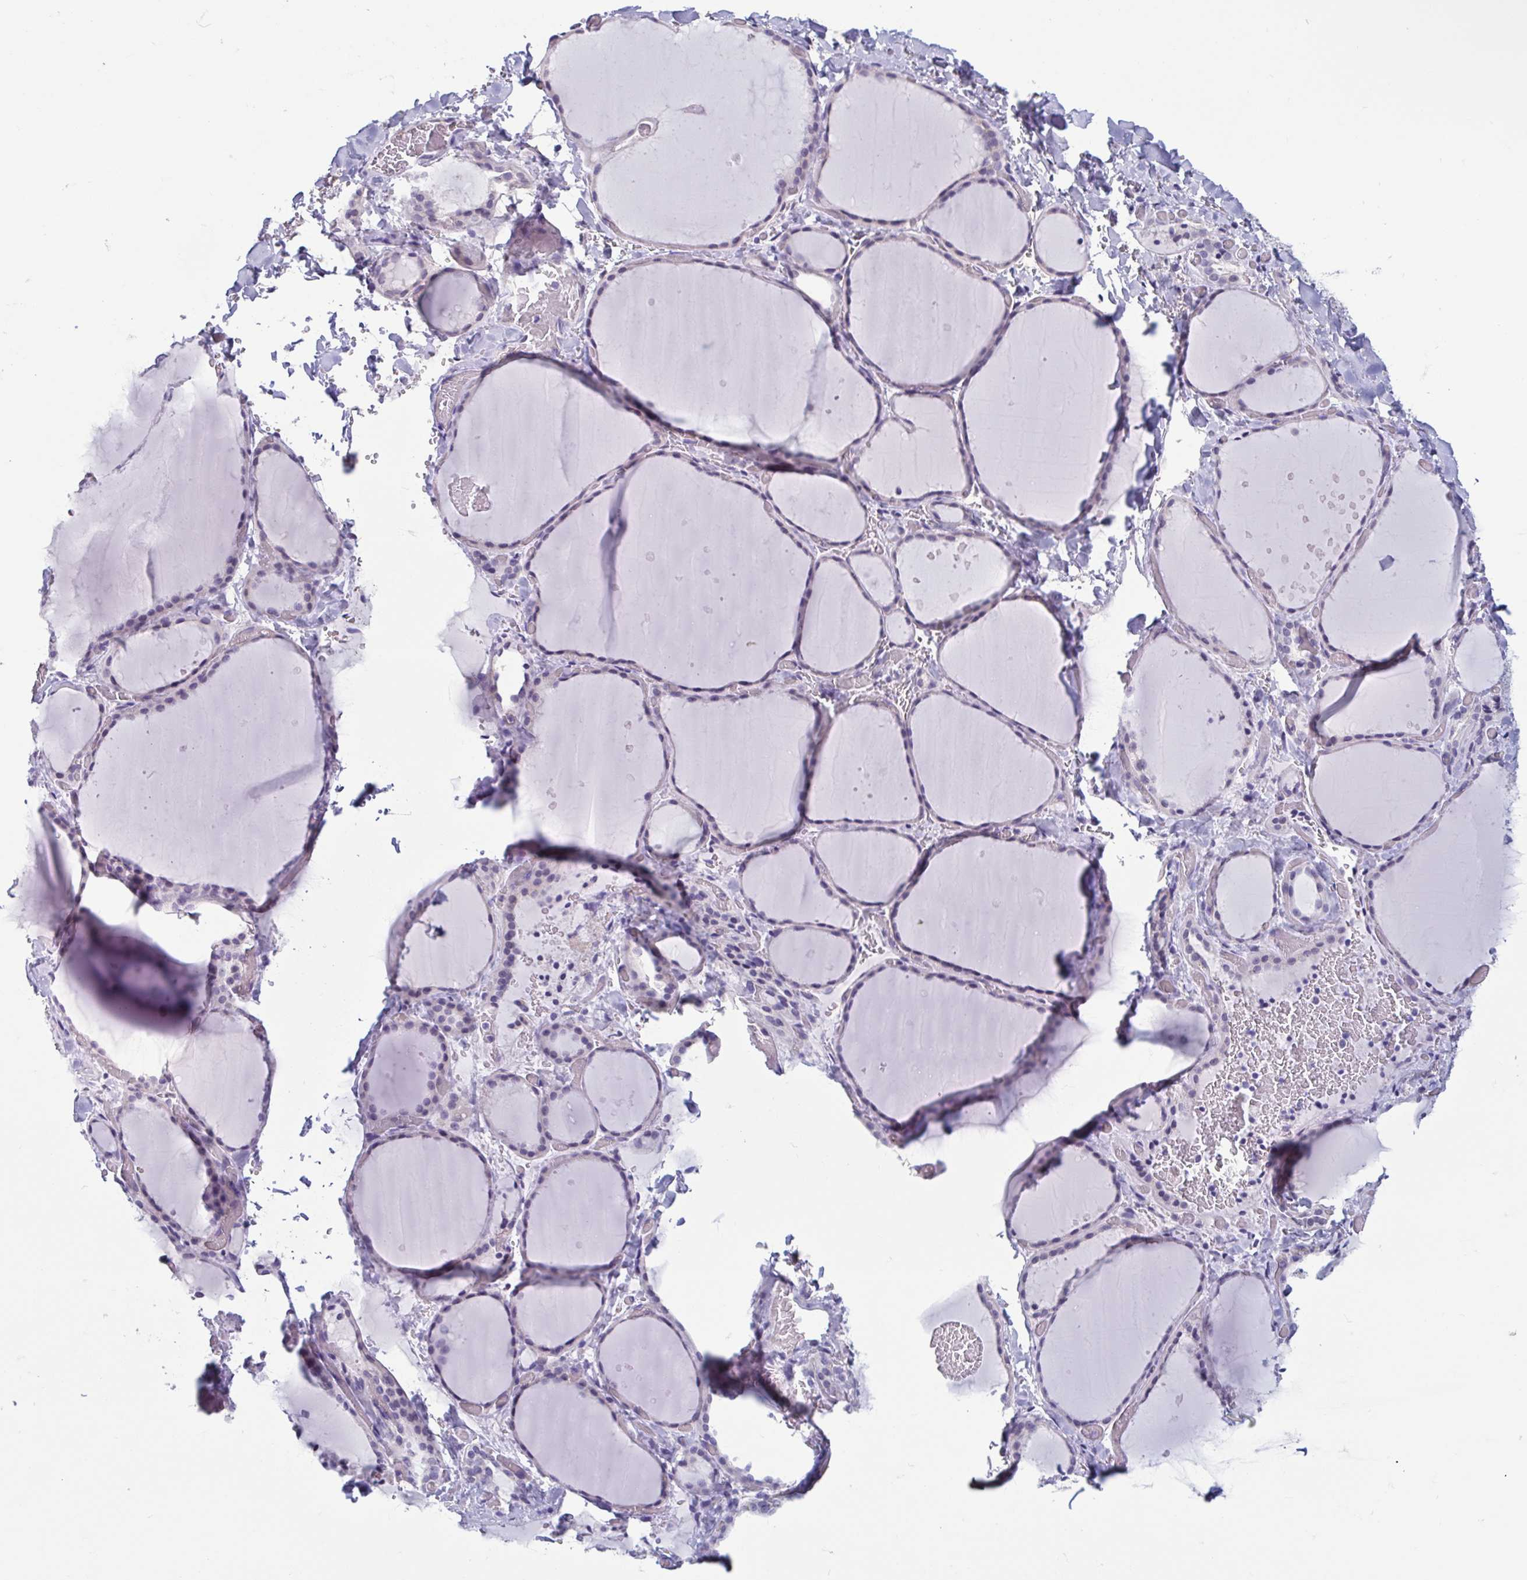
{"staining": {"intensity": "negative", "quantity": "none", "location": "none"}, "tissue": "thyroid gland", "cell_type": "Glandular cells", "image_type": "normal", "snomed": [{"axis": "morphology", "description": "Normal tissue, NOS"}, {"axis": "topography", "description": "Thyroid gland"}], "caption": "This is a image of immunohistochemistry (IHC) staining of normal thyroid gland, which shows no staining in glandular cells. Nuclei are stained in blue.", "gene": "MORC4", "patient": {"sex": "female", "age": 36}}